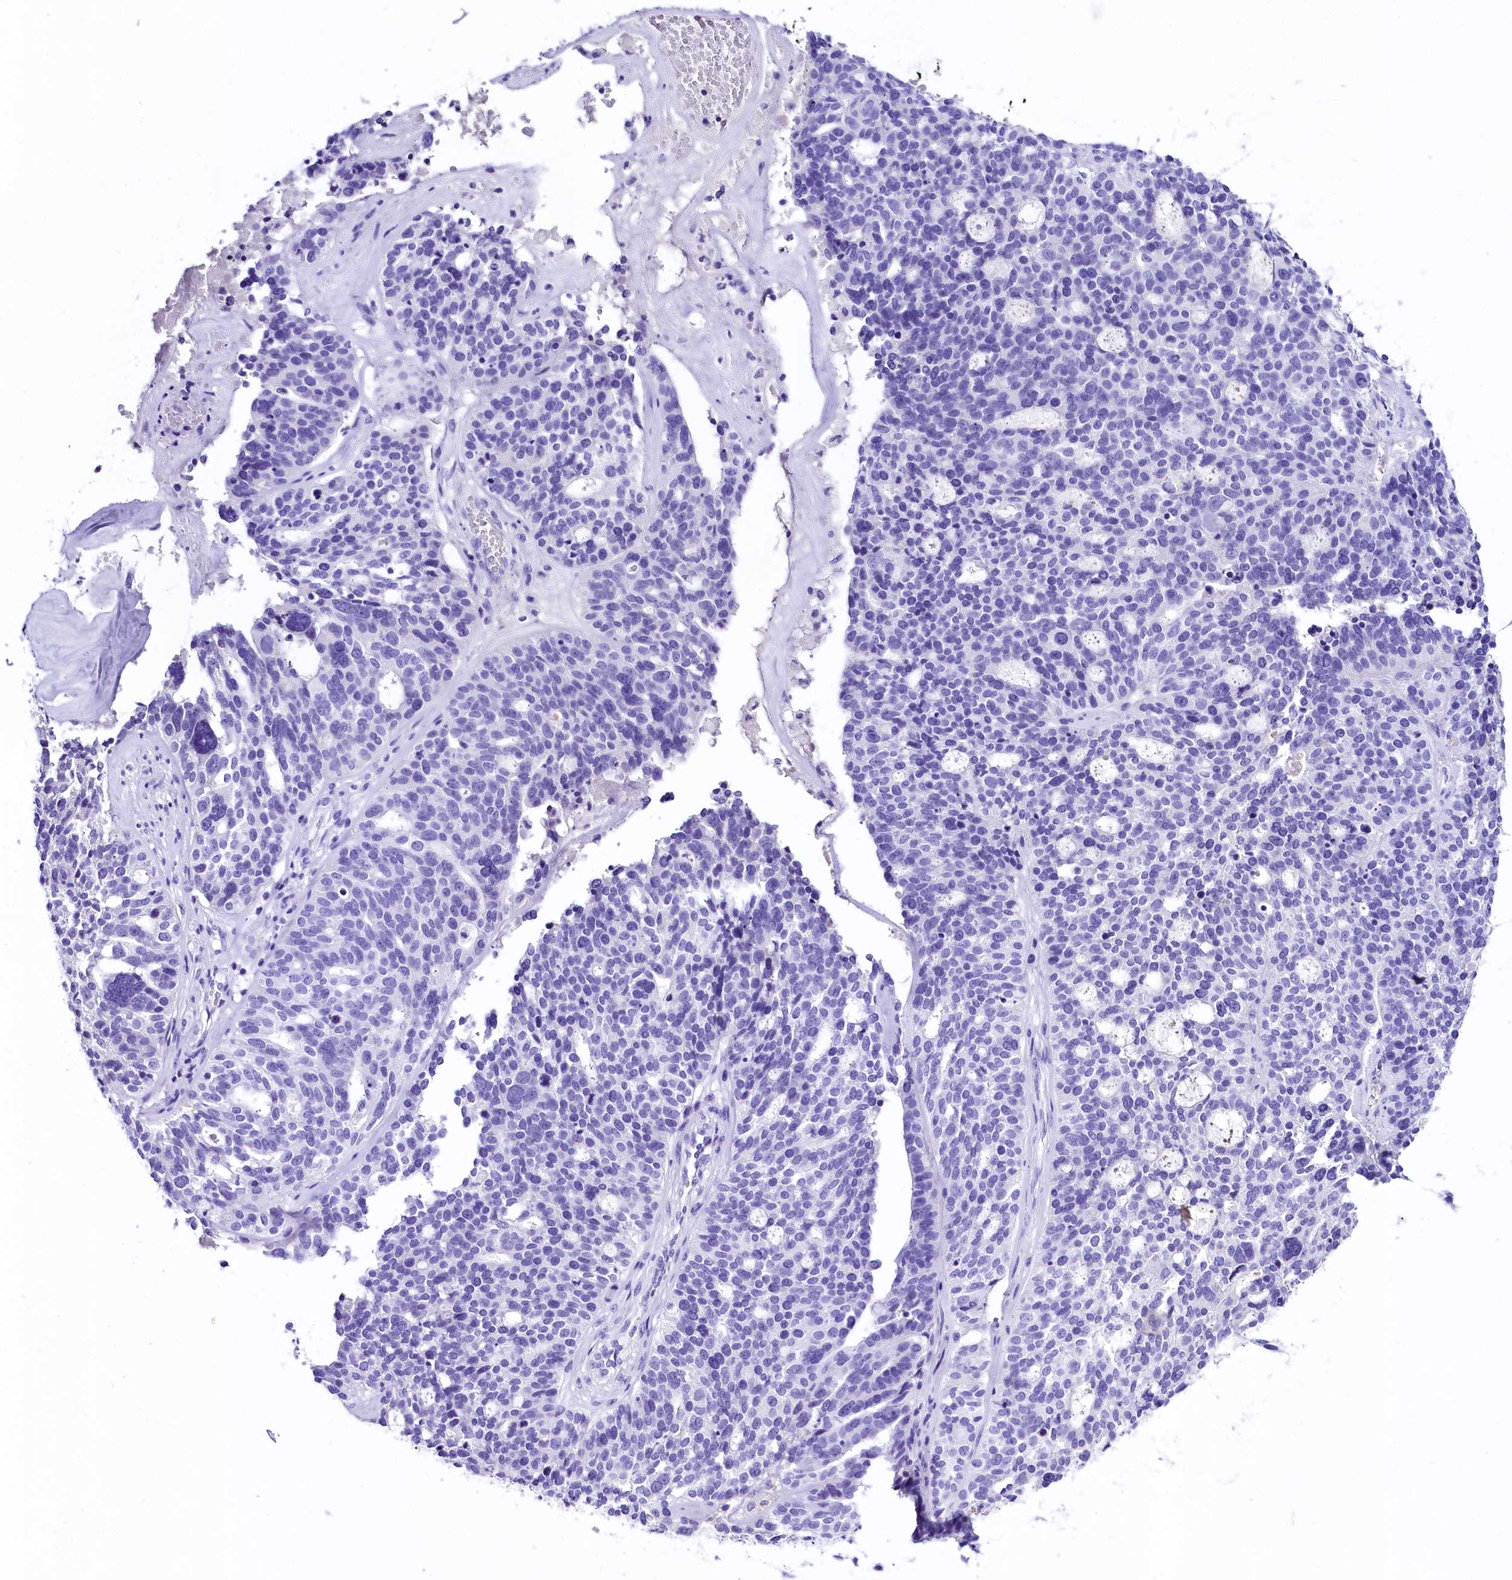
{"staining": {"intensity": "negative", "quantity": "none", "location": "none"}, "tissue": "ovarian cancer", "cell_type": "Tumor cells", "image_type": "cancer", "snomed": [{"axis": "morphology", "description": "Cystadenocarcinoma, serous, NOS"}, {"axis": "topography", "description": "Ovary"}], "caption": "This is a histopathology image of immunohistochemistry (IHC) staining of serous cystadenocarcinoma (ovarian), which shows no expression in tumor cells.", "gene": "SKIDA1", "patient": {"sex": "female", "age": 59}}